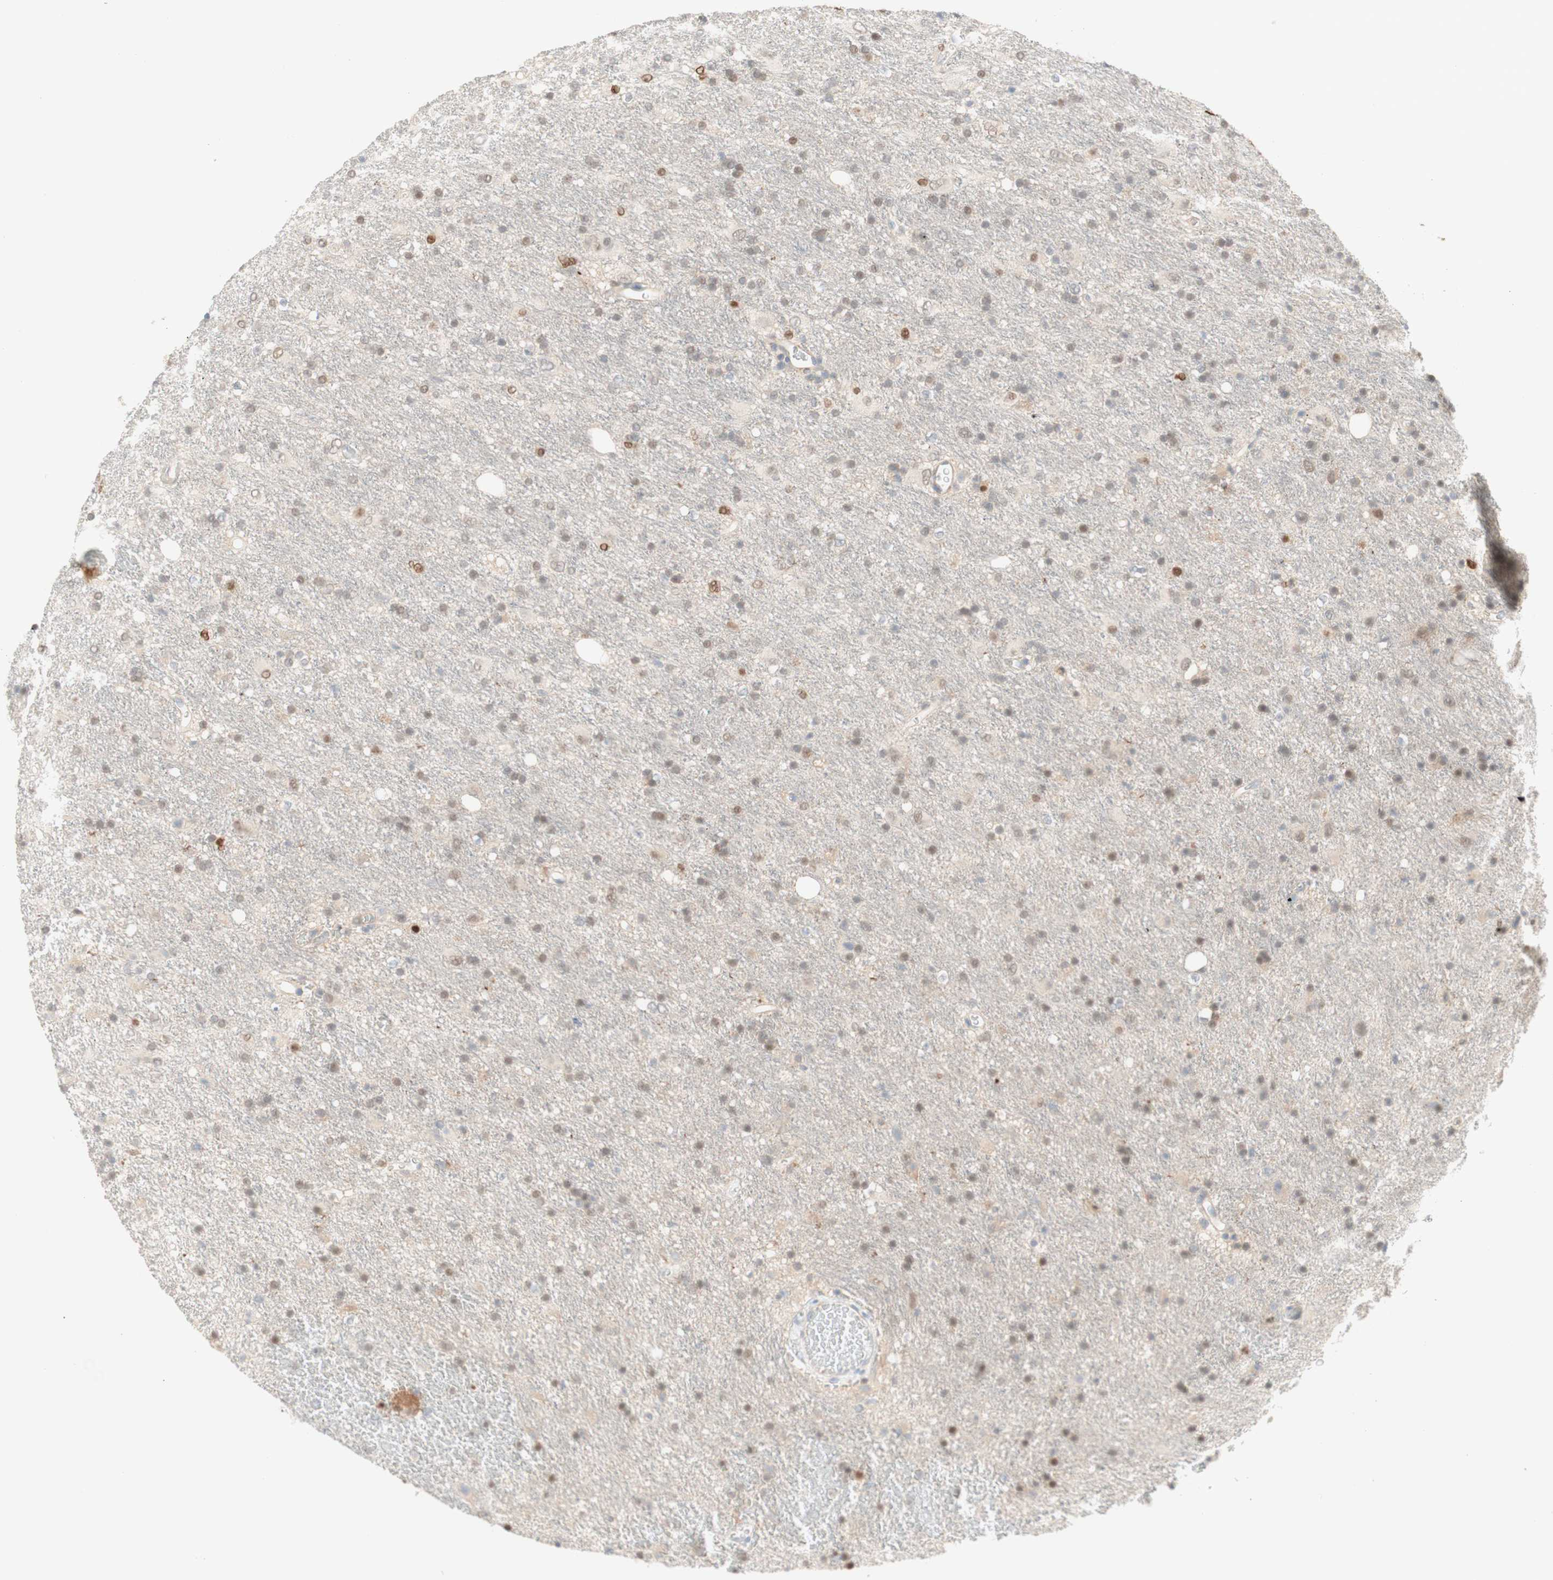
{"staining": {"intensity": "weak", "quantity": "25%-75%", "location": "nuclear"}, "tissue": "glioma", "cell_type": "Tumor cells", "image_type": "cancer", "snomed": [{"axis": "morphology", "description": "Glioma, malignant, Low grade"}, {"axis": "topography", "description": "Brain"}], "caption": "Immunohistochemical staining of human malignant low-grade glioma demonstrates weak nuclear protein expression in approximately 25%-75% of tumor cells.", "gene": "RFNG", "patient": {"sex": "male", "age": 77}}